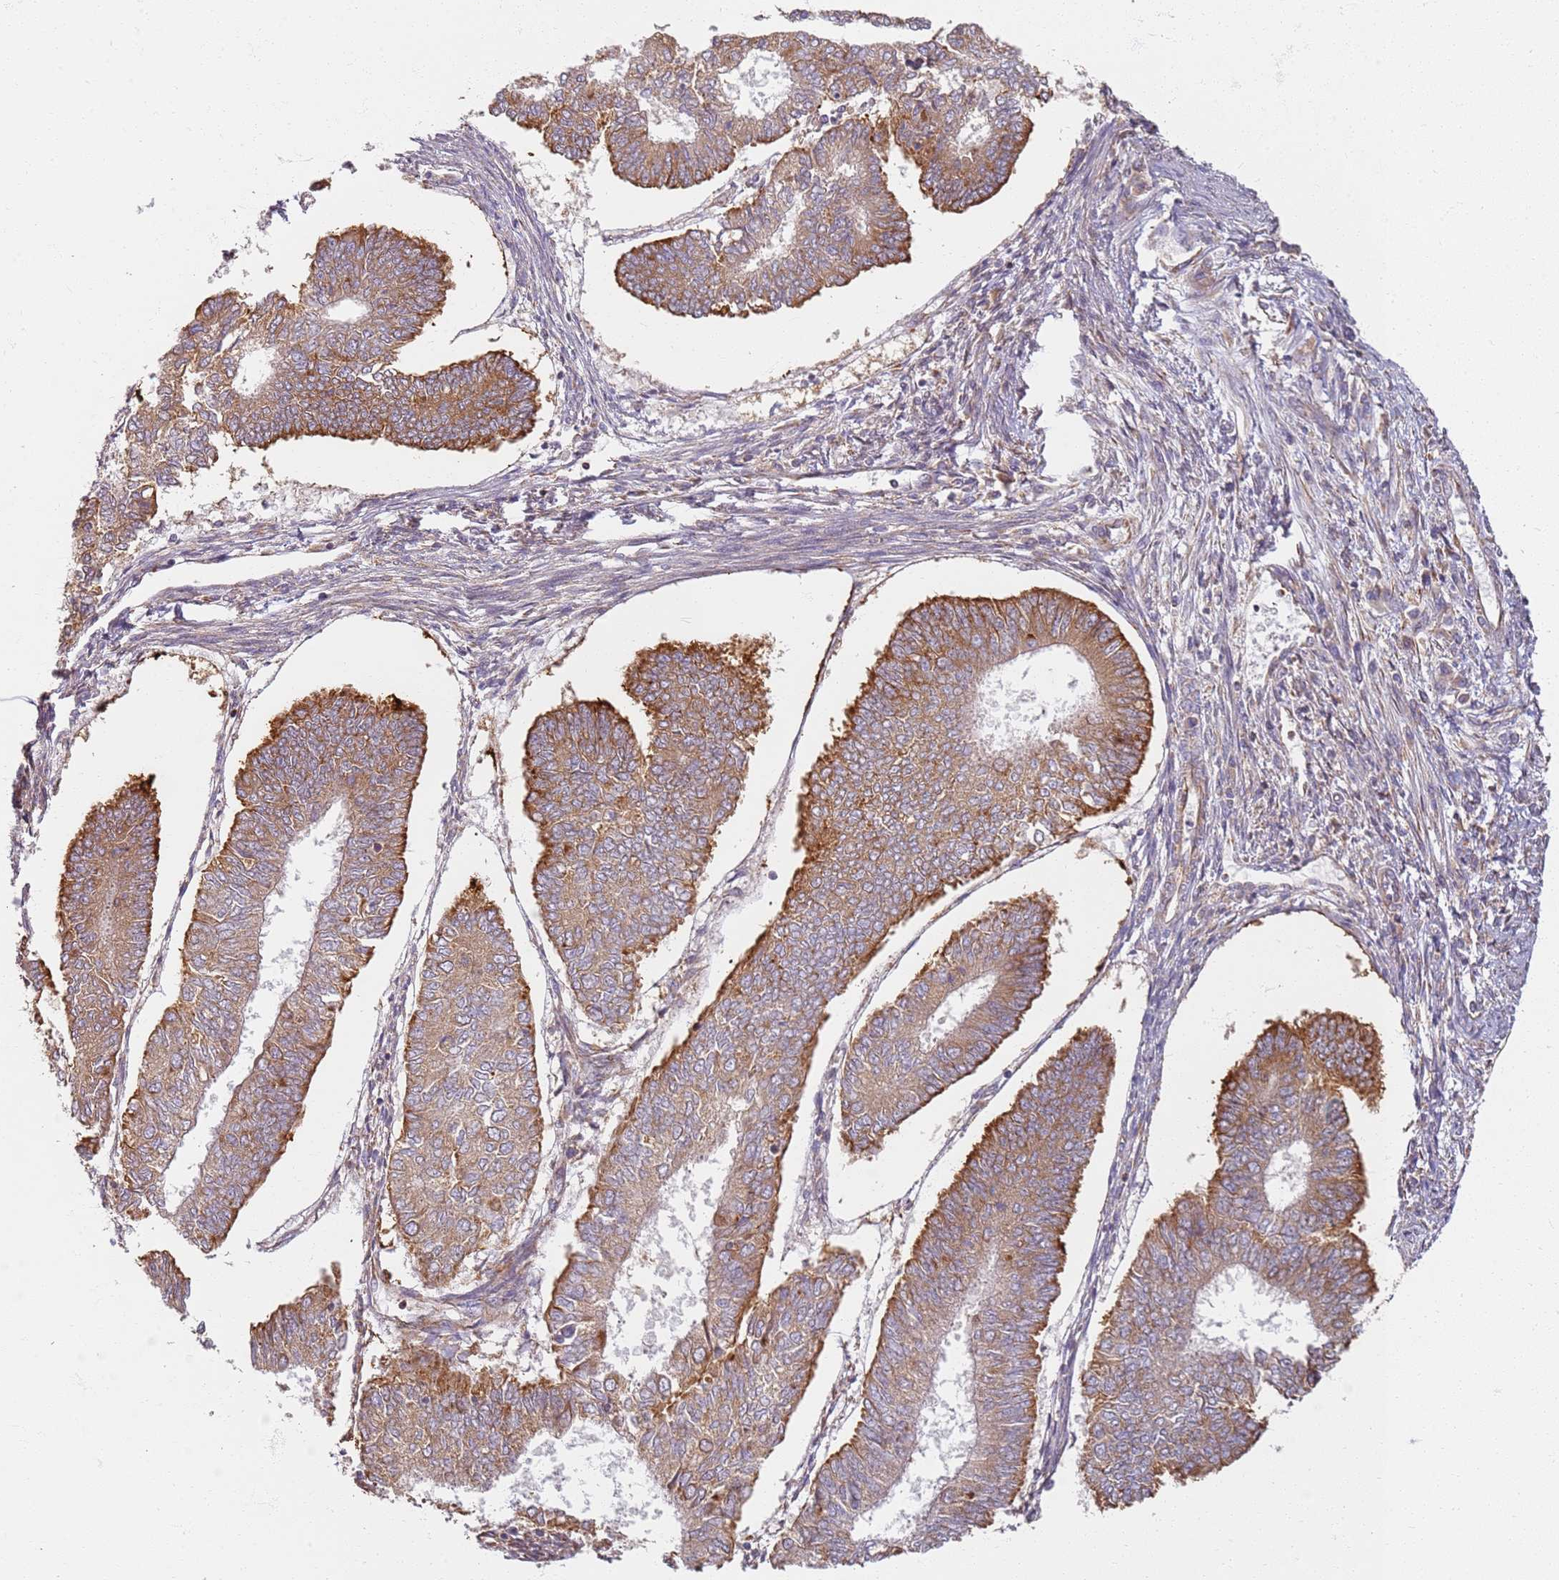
{"staining": {"intensity": "moderate", "quantity": ">75%", "location": "cytoplasmic/membranous"}, "tissue": "endometrial cancer", "cell_type": "Tumor cells", "image_type": "cancer", "snomed": [{"axis": "morphology", "description": "Adenocarcinoma, NOS"}, {"axis": "topography", "description": "Endometrium"}], "caption": "A brown stain labels moderate cytoplasmic/membranous positivity of a protein in human endometrial cancer (adenocarcinoma) tumor cells.", "gene": "PROKR2", "patient": {"sex": "female", "age": 68}}